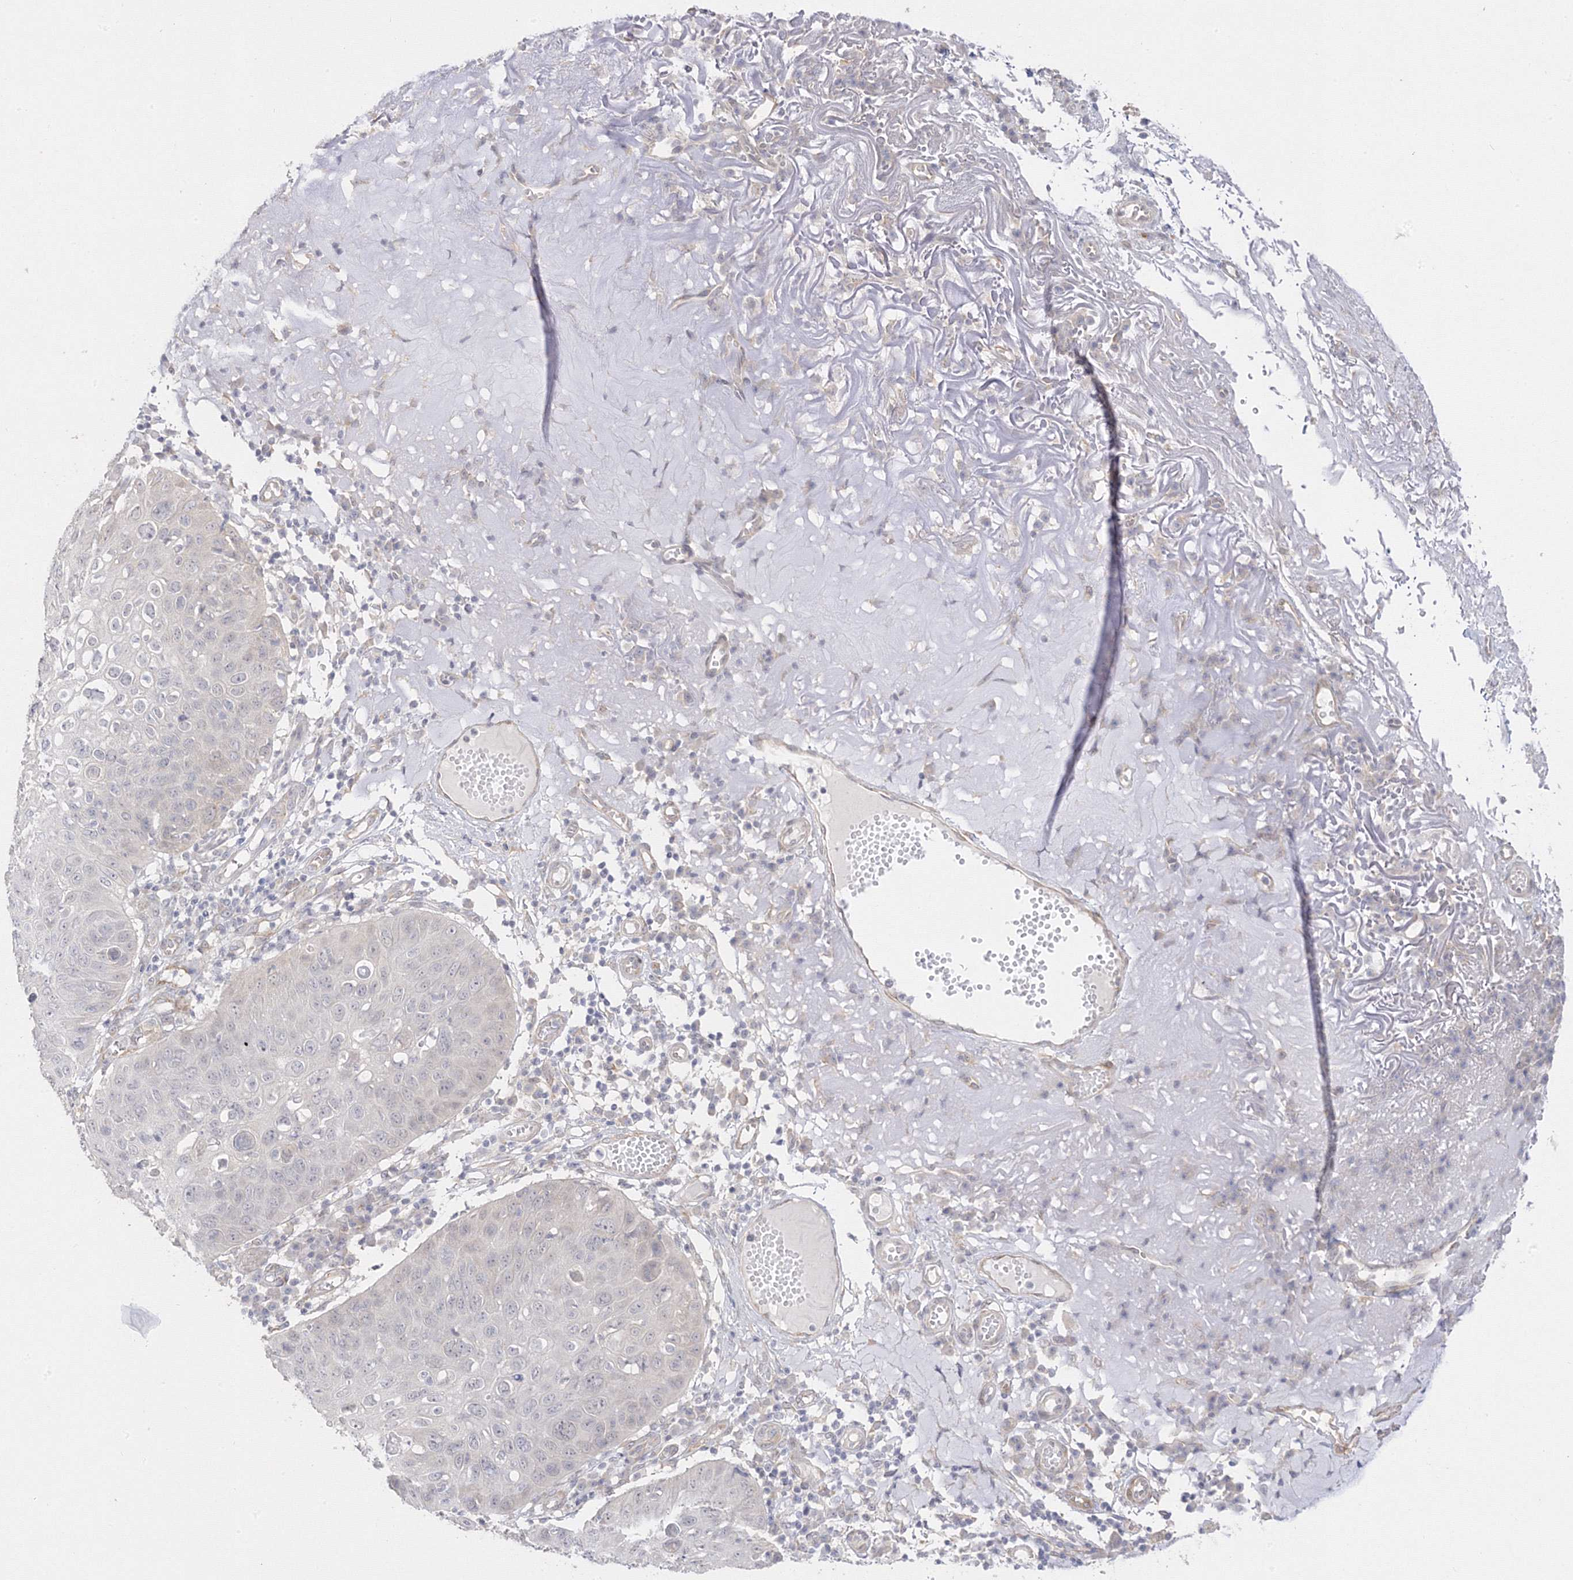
{"staining": {"intensity": "negative", "quantity": "none", "location": "none"}, "tissue": "skin cancer", "cell_type": "Tumor cells", "image_type": "cancer", "snomed": [{"axis": "morphology", "description": "Squamous cell carcinoma, NOS"}, {"axis": "topography", "description": "Skin"}], "caption": "Skin squamous cell carcinoma stained for a protein using IHC reveals no staining tumor cells.", "gene": "C2CD2", "patient": {"sex": "female", "age": 90}}